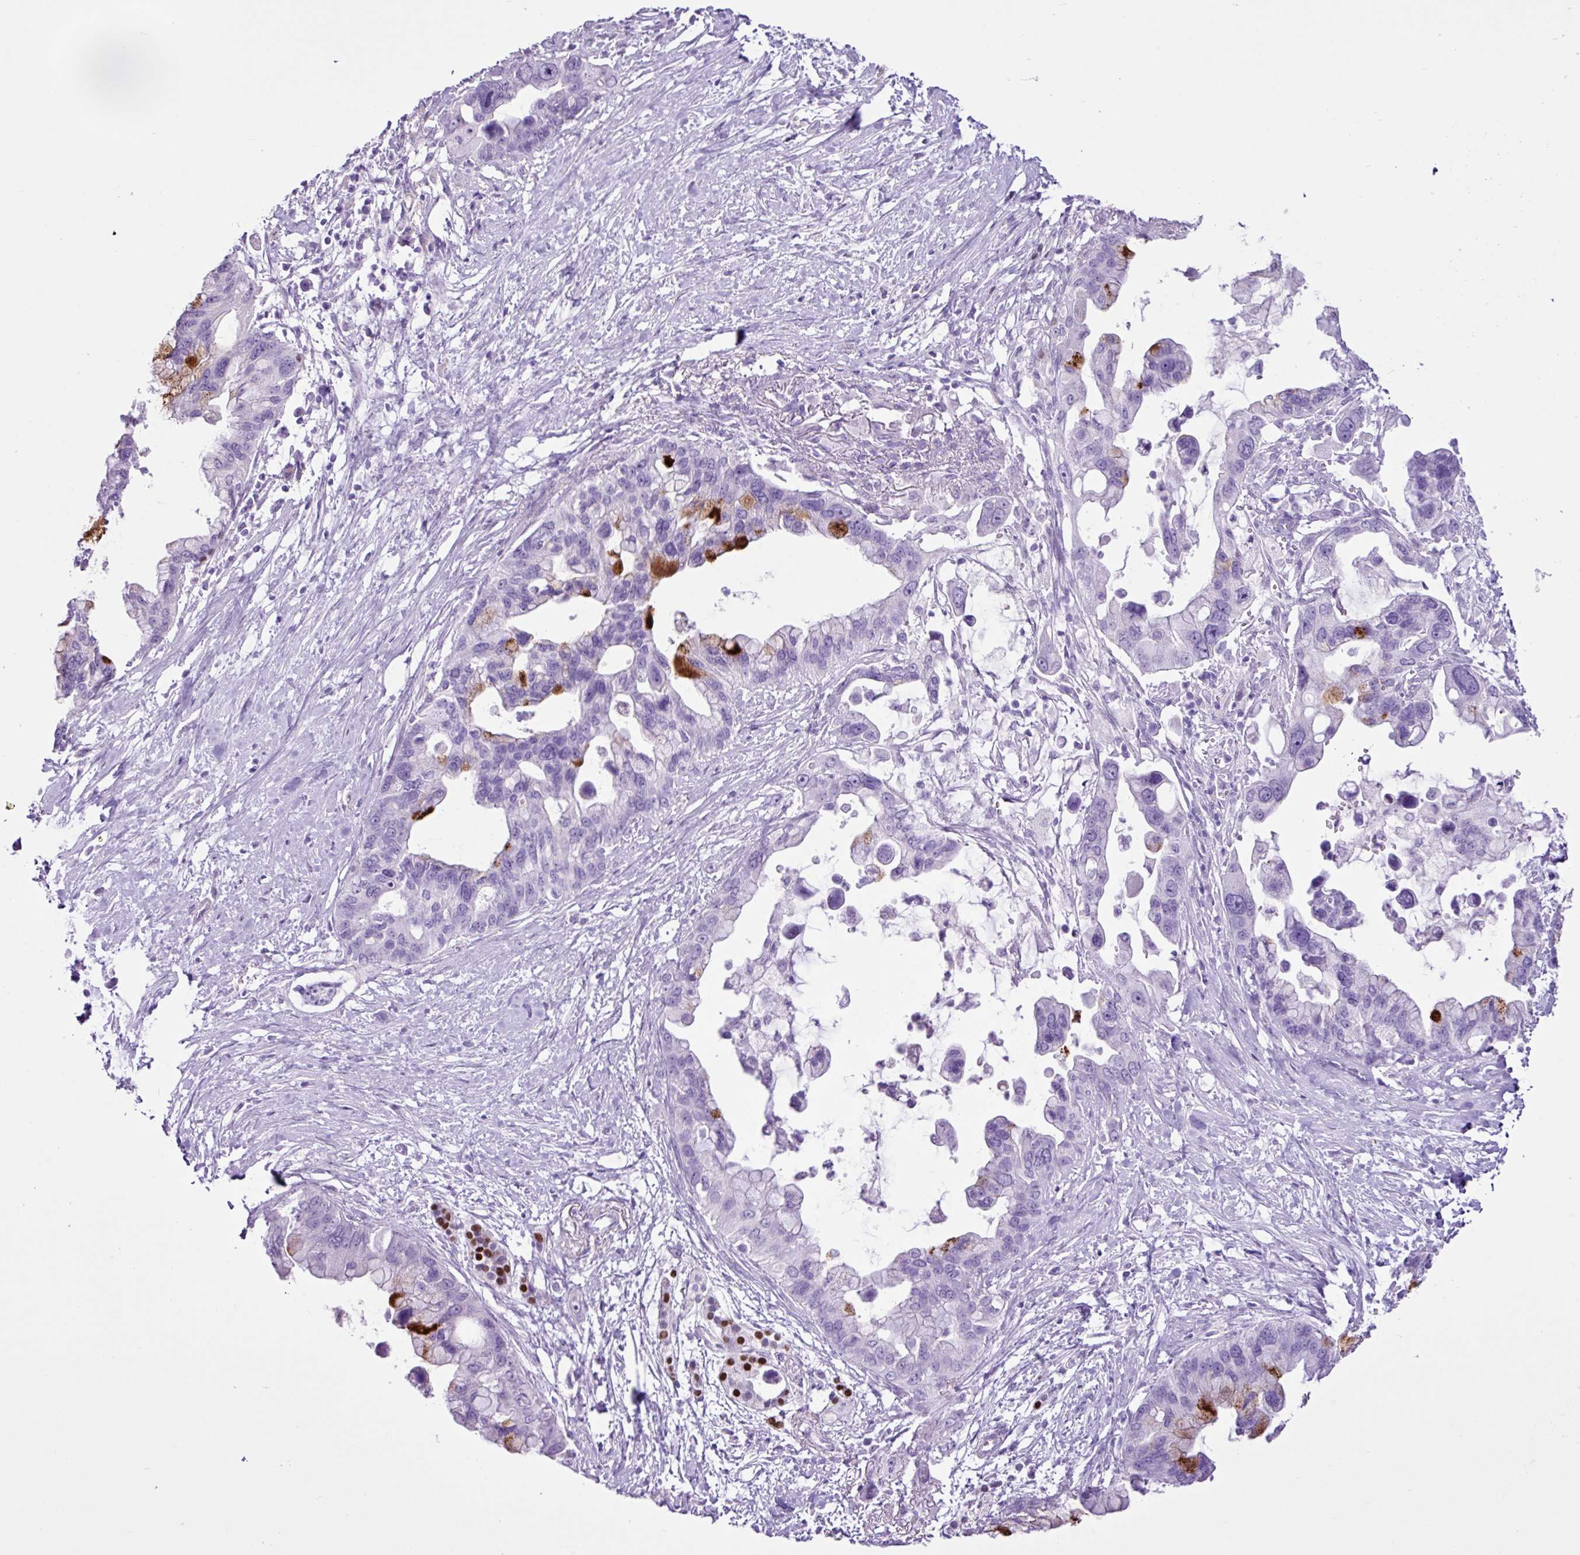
{"staining": {"intensity": "strong", "quantity": "<25%", "location": "cytoplasmic/membranous"}, "tissue": "pancreatic cancer", "cell_type": "Tumor cells", "image_type": "cancer", "snomed": [{"axis": "morphology", "description": "Adenocarcinoma, NOS"}, {"axis": "topography", "description": "Pancreas"}], "caption": "Immunohistochemistry image of human pancreatic adenocarcinoma stained for a protein (brown), which shows medium levels of strong cytoplasmic/membranous expression in about <25% of tumor cells.", "gene": "PGR", "patient": {"sex": "female", "age": 83}}